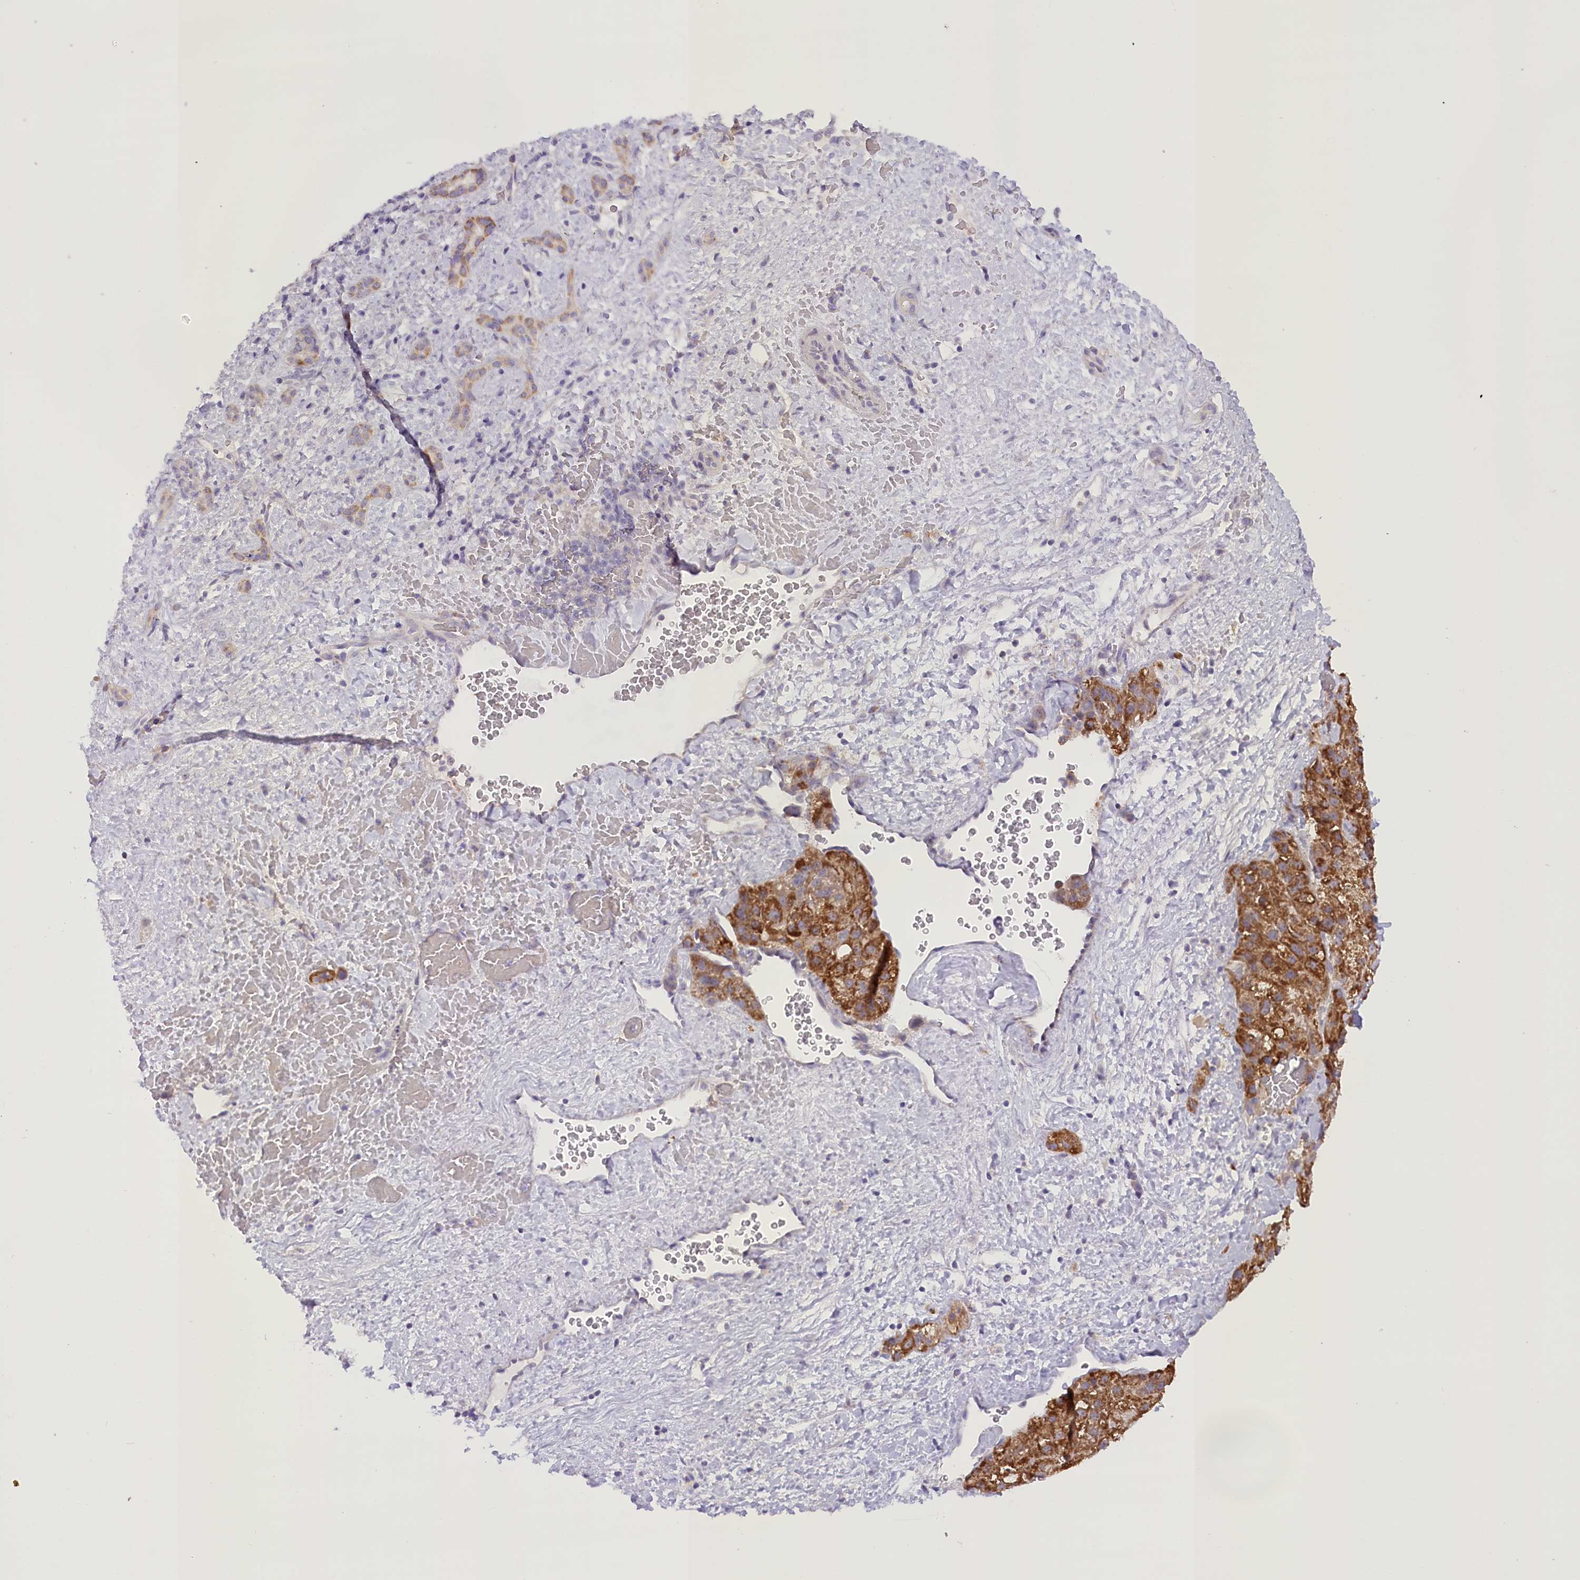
{"staining": {"intensity": "strong", "quantity": "25%-75%", "location": "cytoplasmic/membranous"}, "tissue": "liver cancer", "cell_type": "Tumor cells", "image_type": "cancer", "snomed": [{"axis": "morphology", "description": "Normal tissue, NOS"}, {"axis": "morphology", "description": "Carcinoma, Hepatocellular, NOS"}, {"axis": "topography", "description": "Liver"}], "caption": "This is a histology image of immunohistochemistry staining of liver hepatocellular carcinoma, which shows strong expression in the cytoplasmic/membranous of tumor cells.", "gene": "DCUN1D1", "patient": {"sex": "male", "age": 57}}